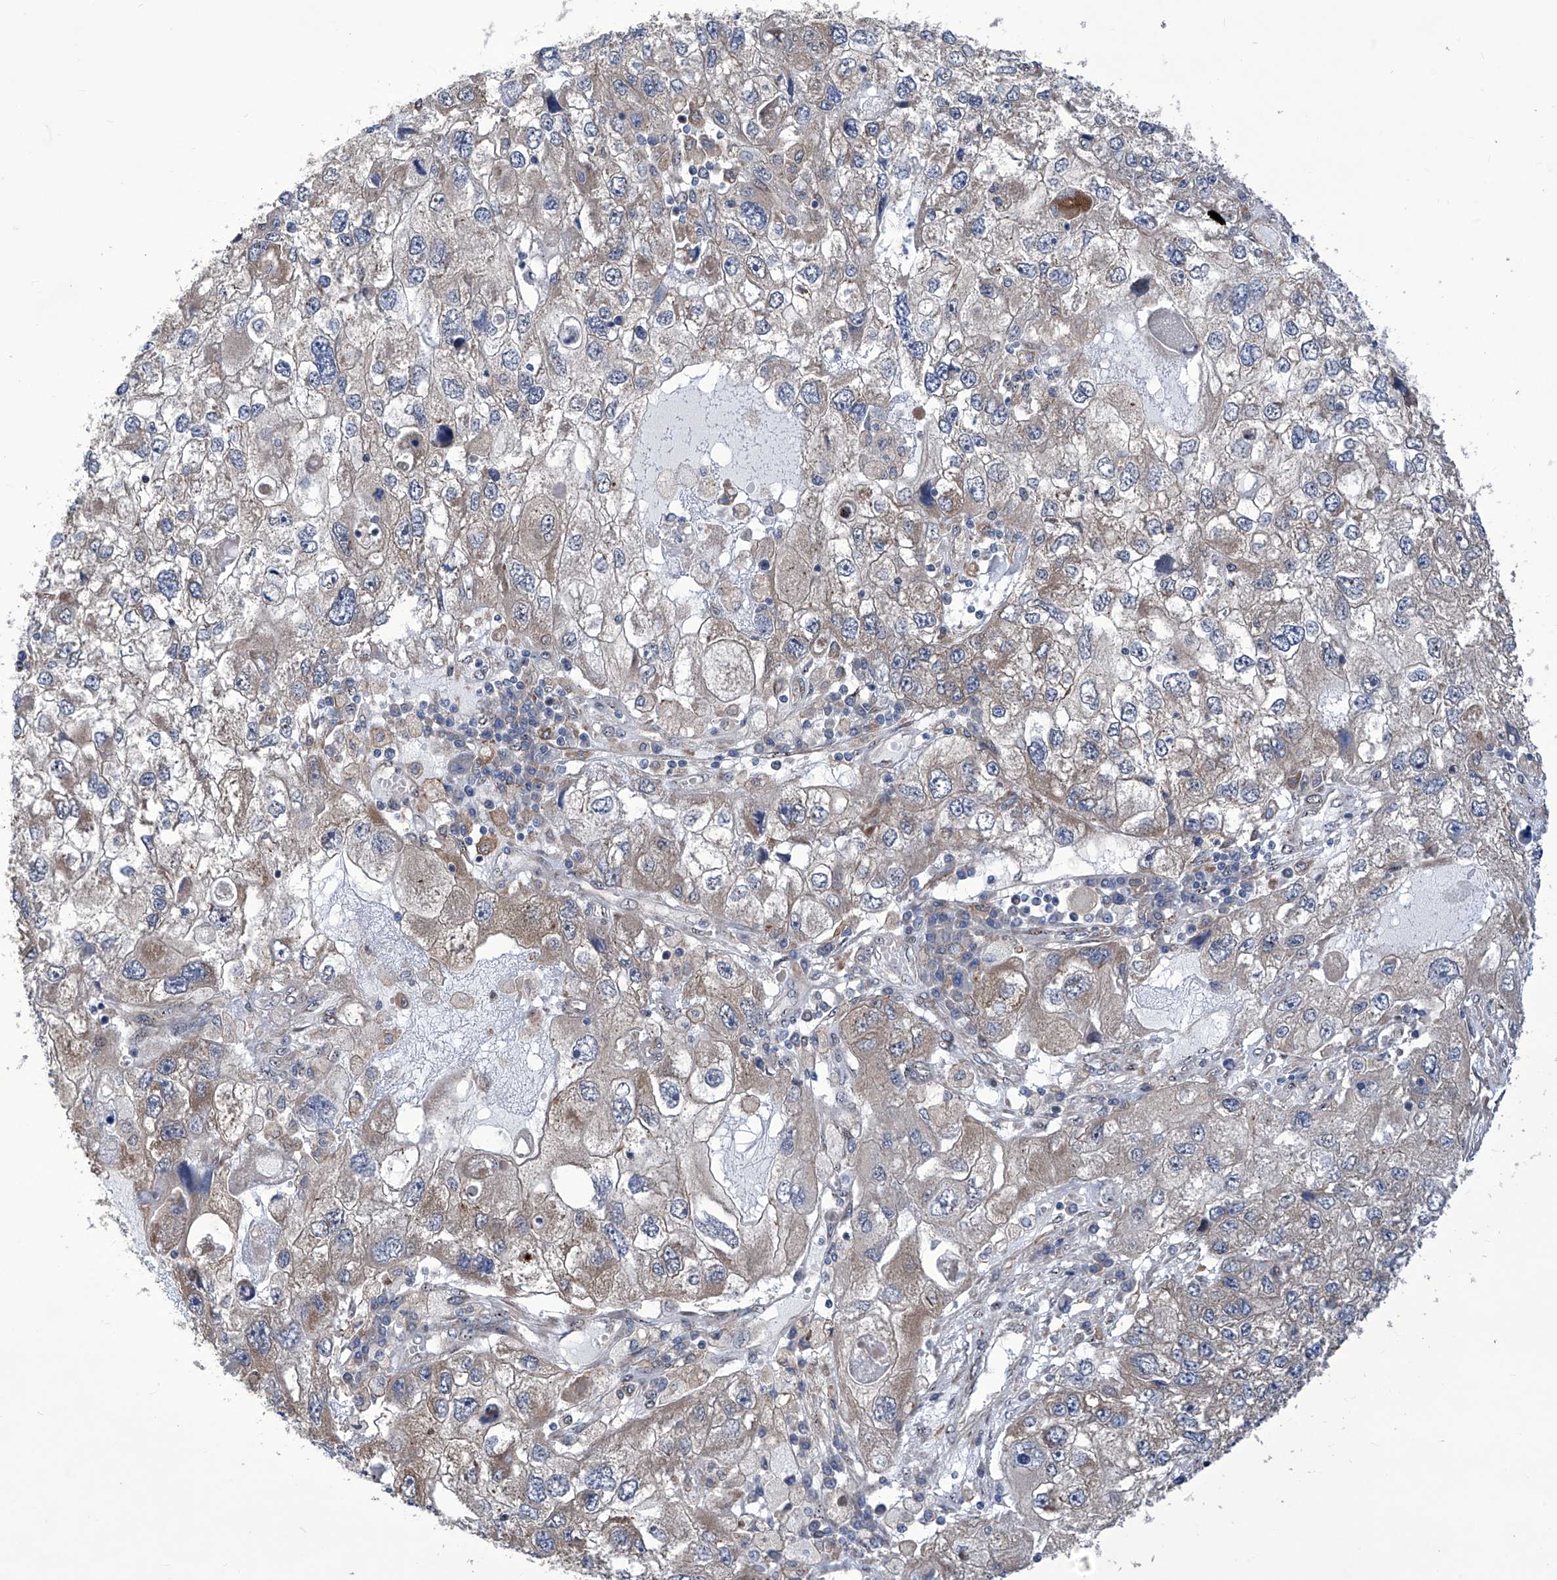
{"staining": {"intensity": "weak", "quantity": "25%-75%", "location": "cytoplasmic/membranous"}, "tissue": "endometrial cancer", "cell_type": "Tumor cells", "image_type": "cancer", "snomed": [{"axis": "morphology", "description": "Adenocarcinoma, NOS"}, {"axis": "topography", "description": "Endometrium"}], "caption": "Brown immunohistochemical staining in human adenocarcinoma (endometrial) demonstrates weak cytoplasmic/membranous positivity in approximately 25%-75% of tumor cells.", "gene": "KTI12", "patient": {"sex": "female", "age": 49}}